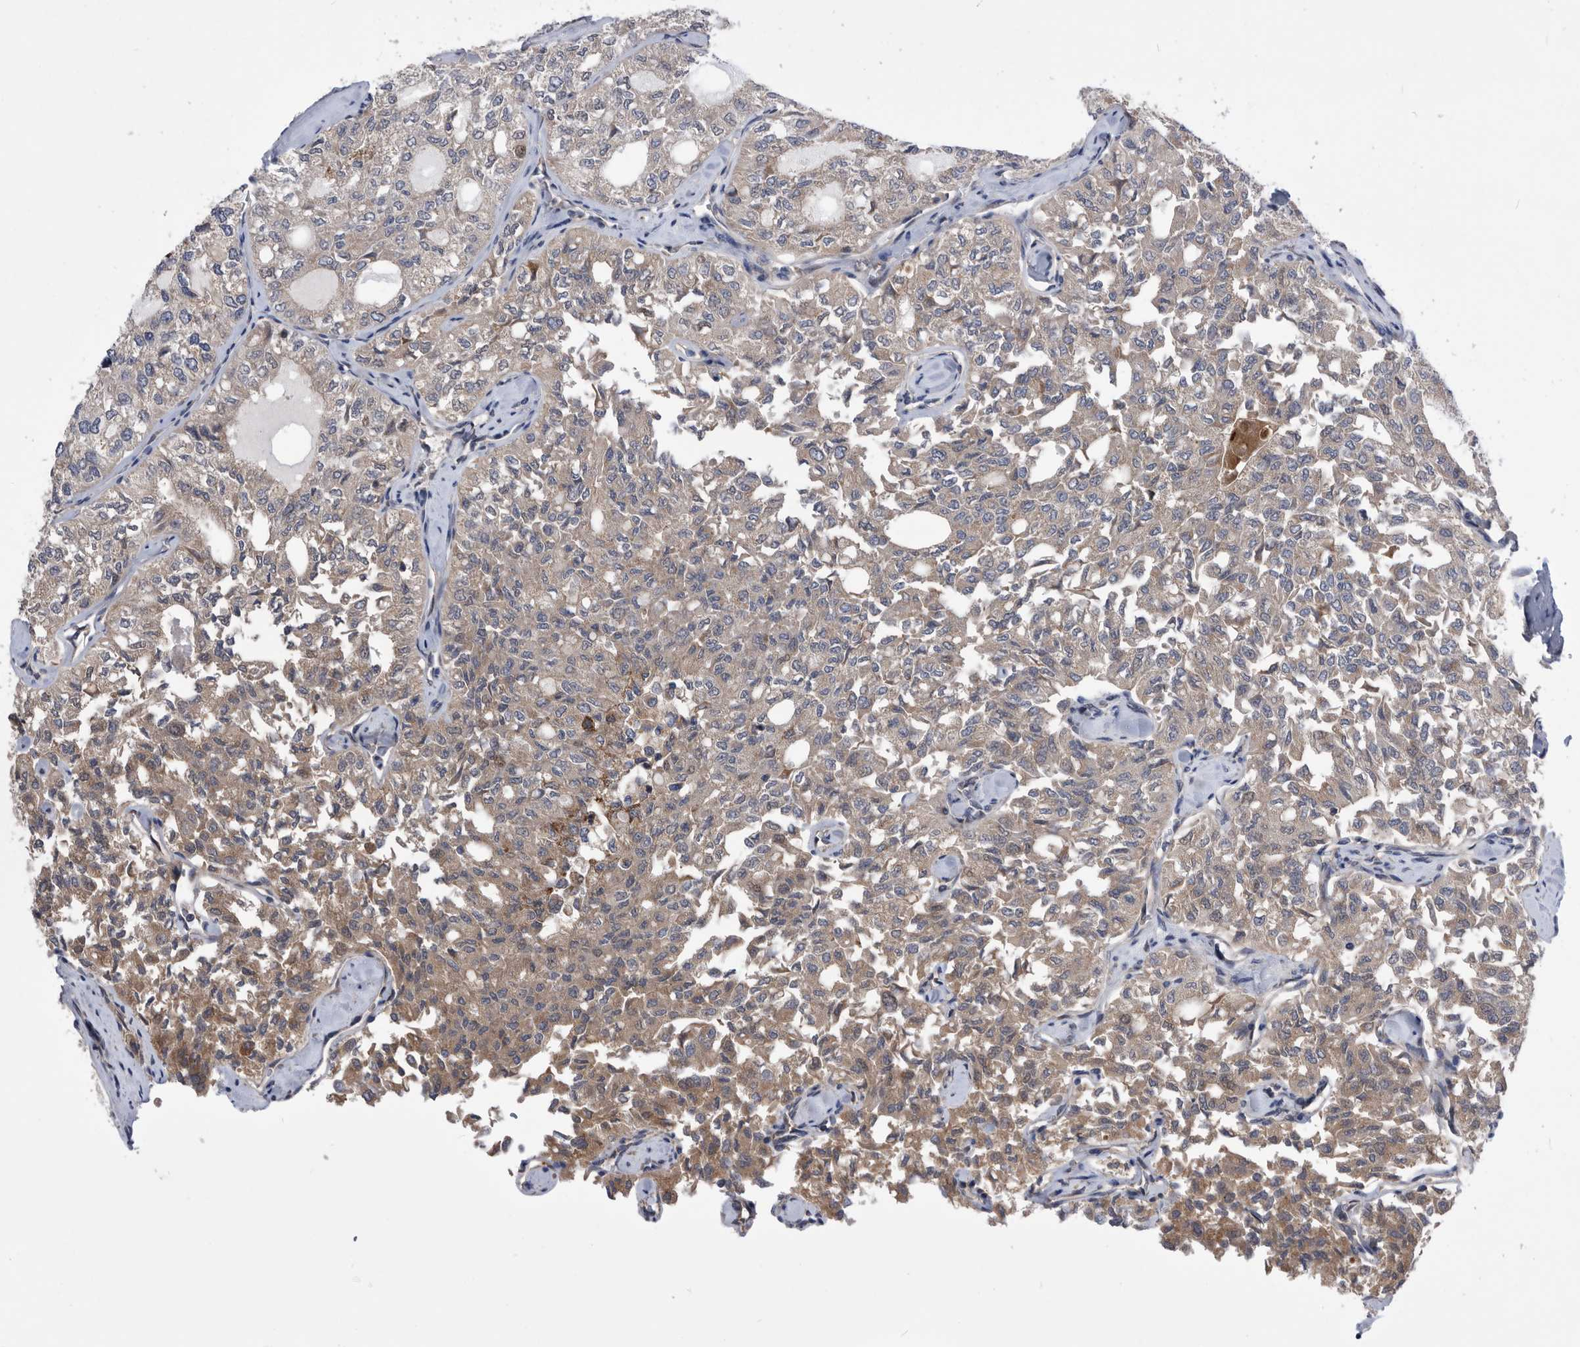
{"staining": {"intensity": "weak", "quantity": "25%-75%", "location": "cytoplasmic/membranous"}, "tissue": "thyroid cancer", "cell_type": "Tumor cells", "image_type": "cancer", "snomed": [{"axis": "morphology", "description": "Follicular adenoma carcinoma, NOS"}, {"axis": "topography", "description": "Thyroid gland"}], "caption": "Thyroid cancer tissue displays weak cytoplasmic/membranous staining in about 25%-75% of tumor cells, visualized by immunohistochemistry.", "gene": "BAIAP3", "patient": {"sex": "male", "age": 75}}